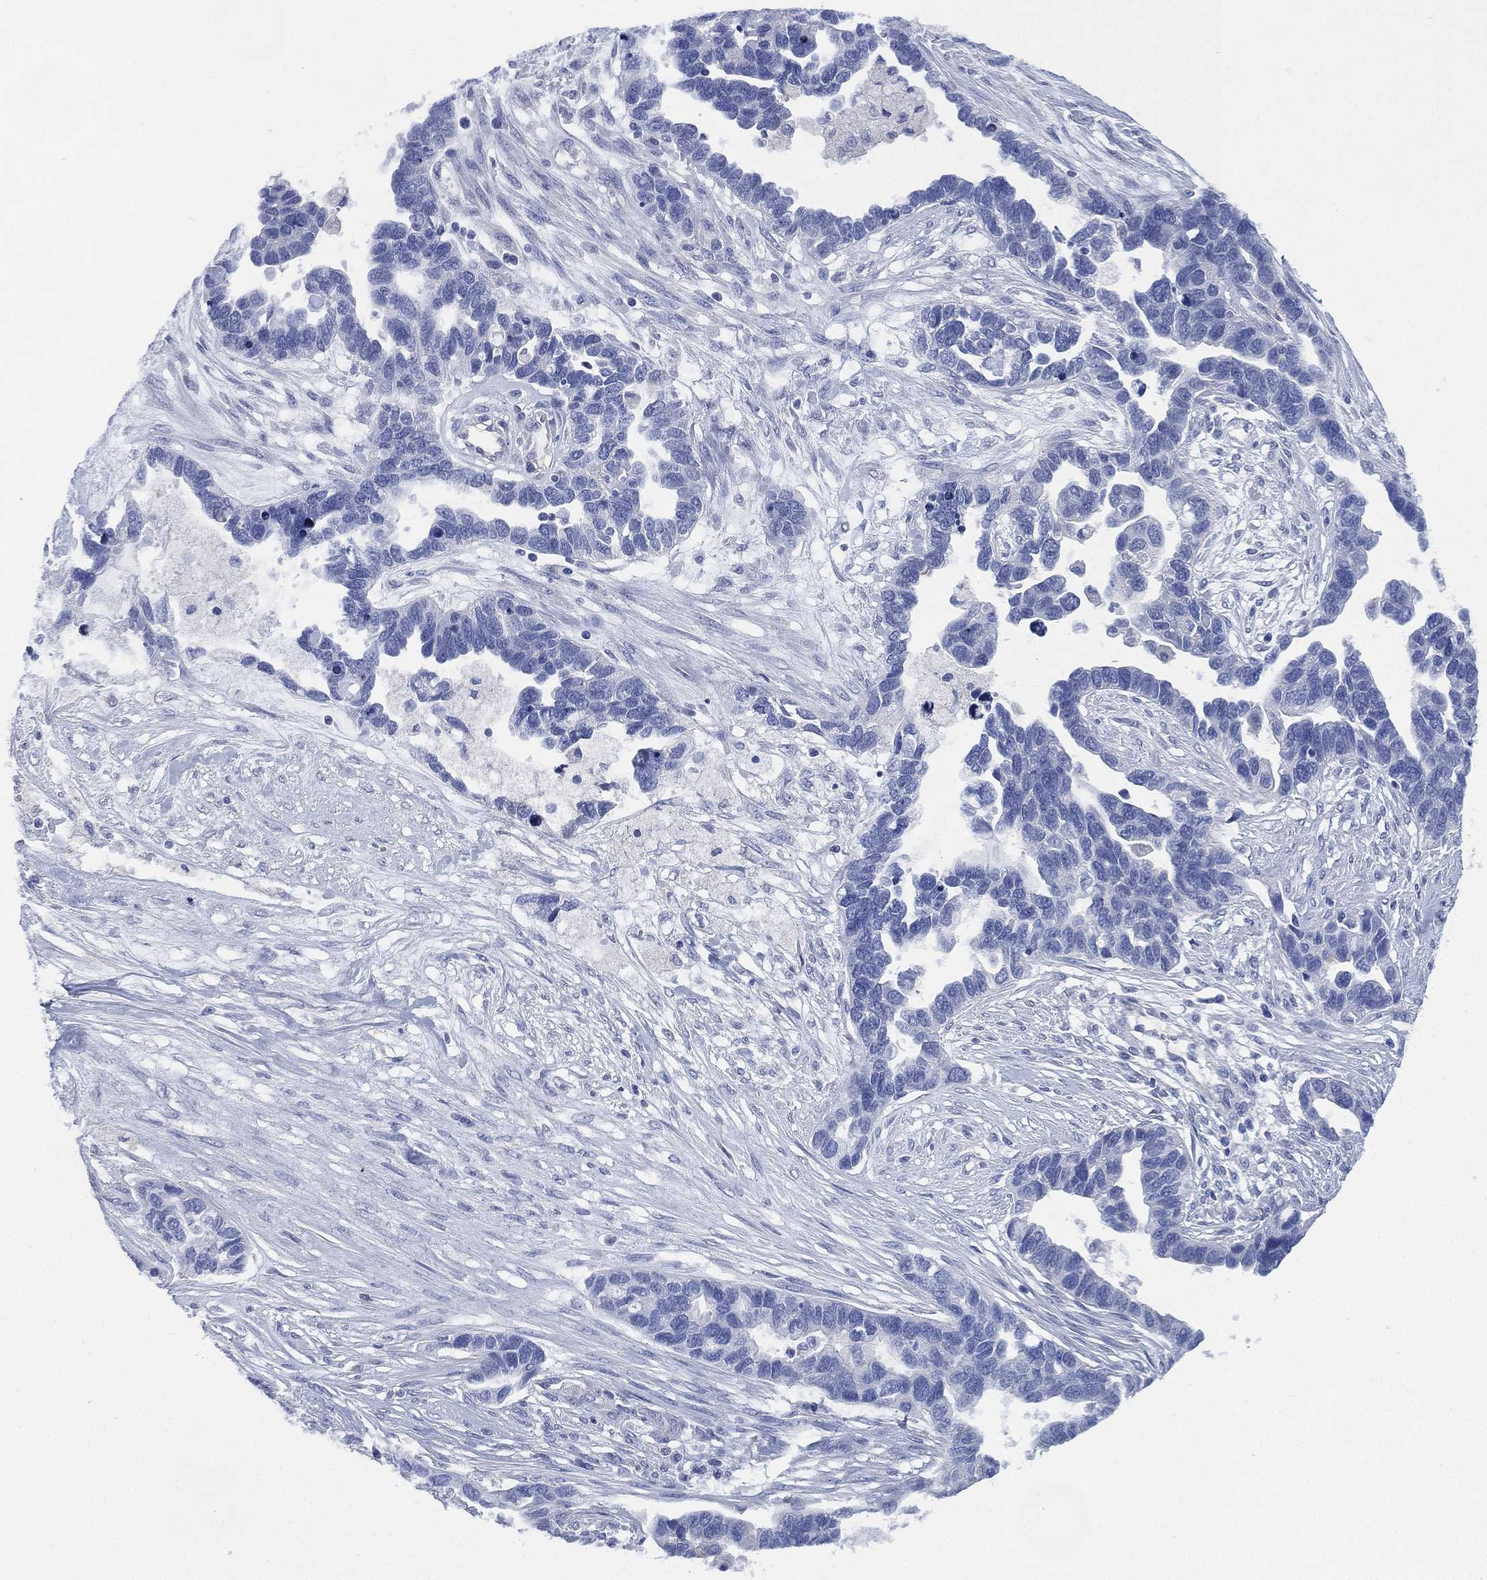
{"staining": {"intensity": "negative", "quantity": "none", "location": "none"}, "tissue": "ovarian cancer", "cell_type": "Tumor cells", "image_type": "cancer", "snomed": [{"axis": "morphology", "description": "Cystadenocarcinoma, serous, NOS"}, {"axis": "topography", "description": "Ovary"}], "caption": "High magnification brightfield microscopy of ovarian cancer stained with DAB (brown) and counterstained with hematoxylin (blue): tumor cells show no significant positivity. The staining was performed using DAB (3,3'-diaminobenzidine) to visualize the protein expression in brown, while the nuclei were stained in blue with hematoxylin (Magnification: 20x).", "gene": "CCDC70", "patient": {"sex": "female", "age": 54}}